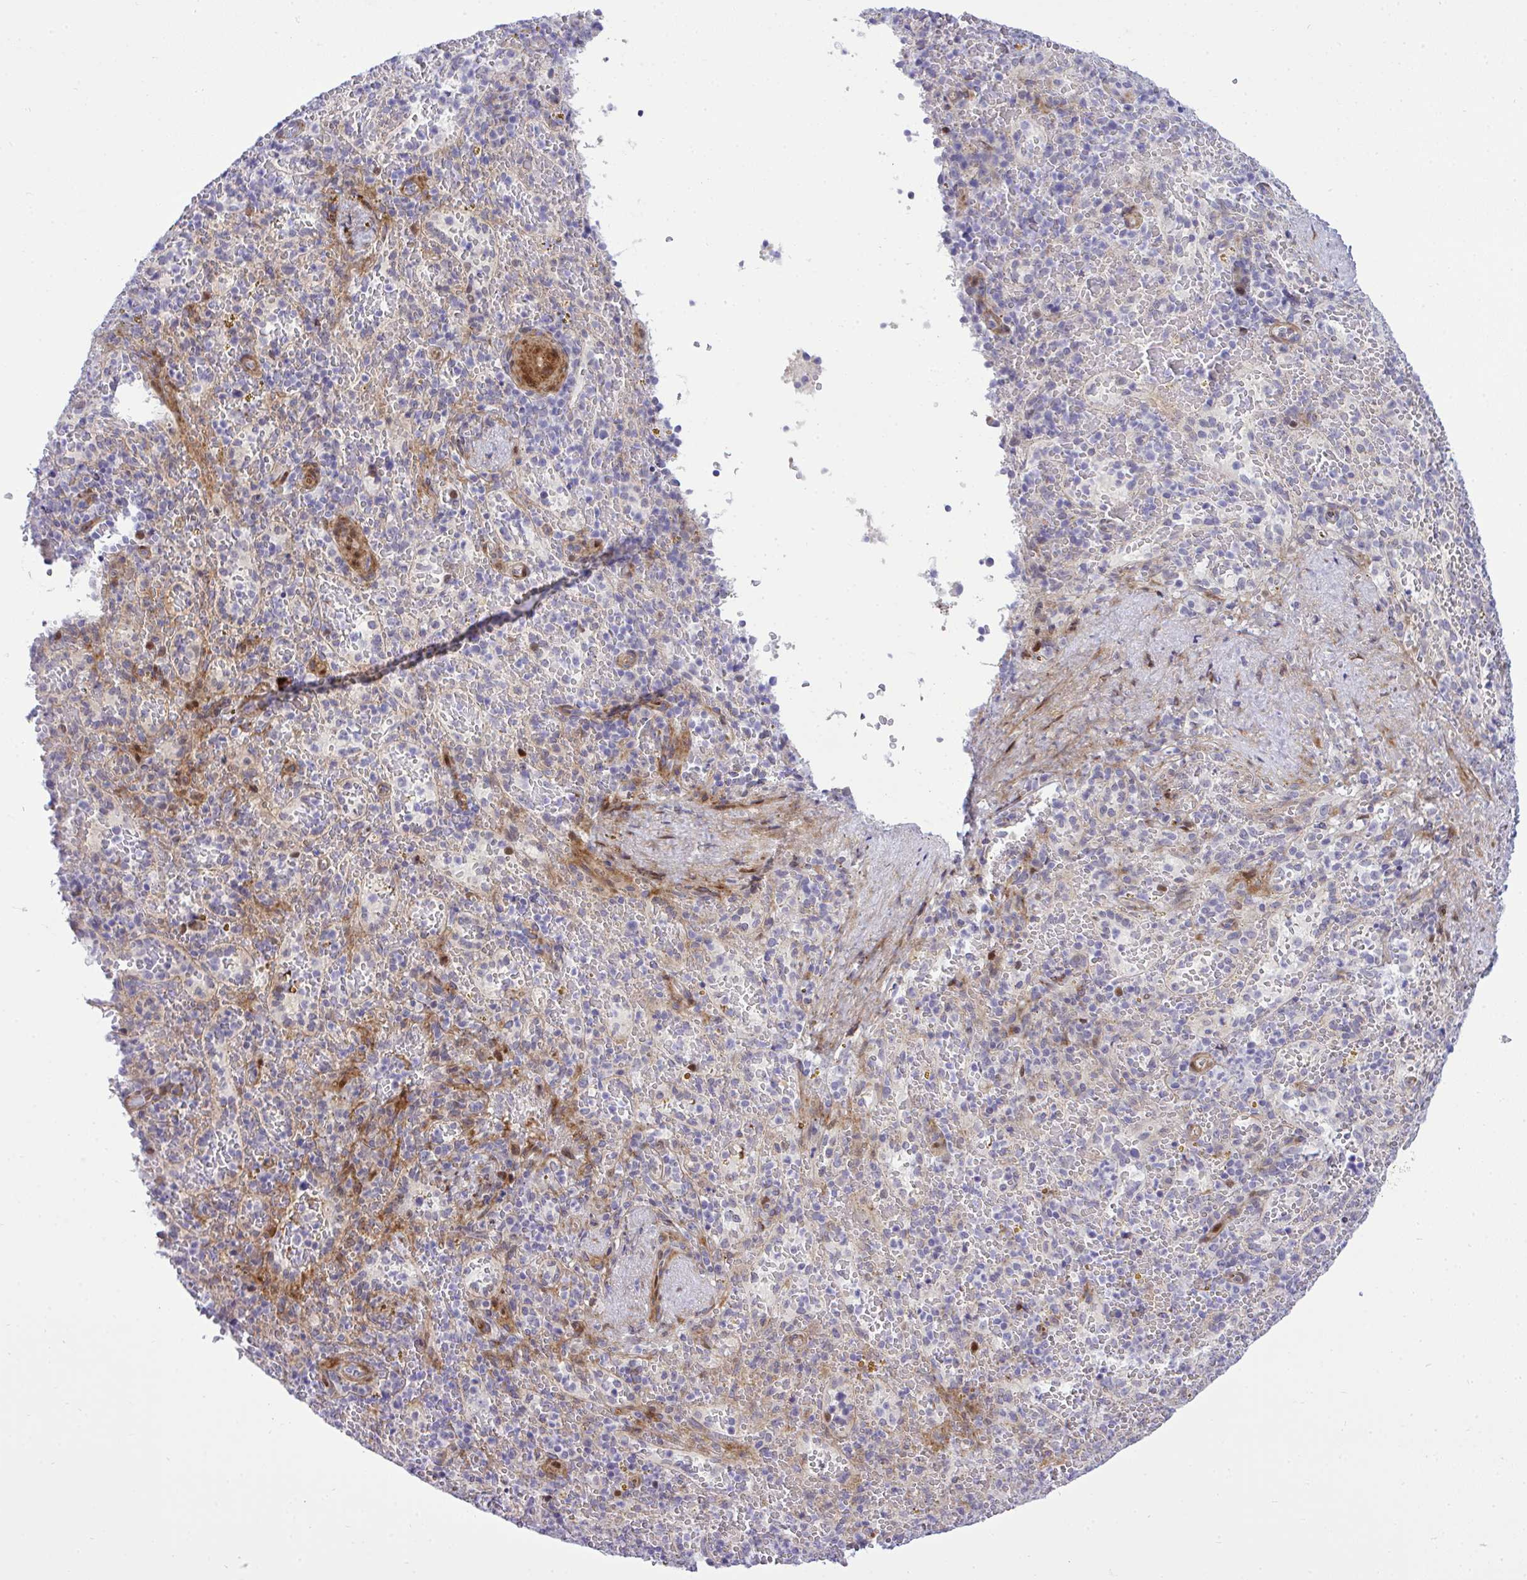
{"staining": {"intensity": "negative", "quantity": "none", "location": "none"}, "tissue": "spleen", "cell_type": "Cells in red pulp", "image_type": "normal", "snomed": [{"axis": "morphology", "description": "Normal tissue, NOS"}, {"axis": "topography", "description": "Spleen"}], "caption": "Immunohistochemistry (IHC) histopathology image of normal spleen stained for a protein (brown), which displays no staining in cells in red pulp.", "gene": "CASTOR2", "patient": {"sex": "female", "age": 50}}